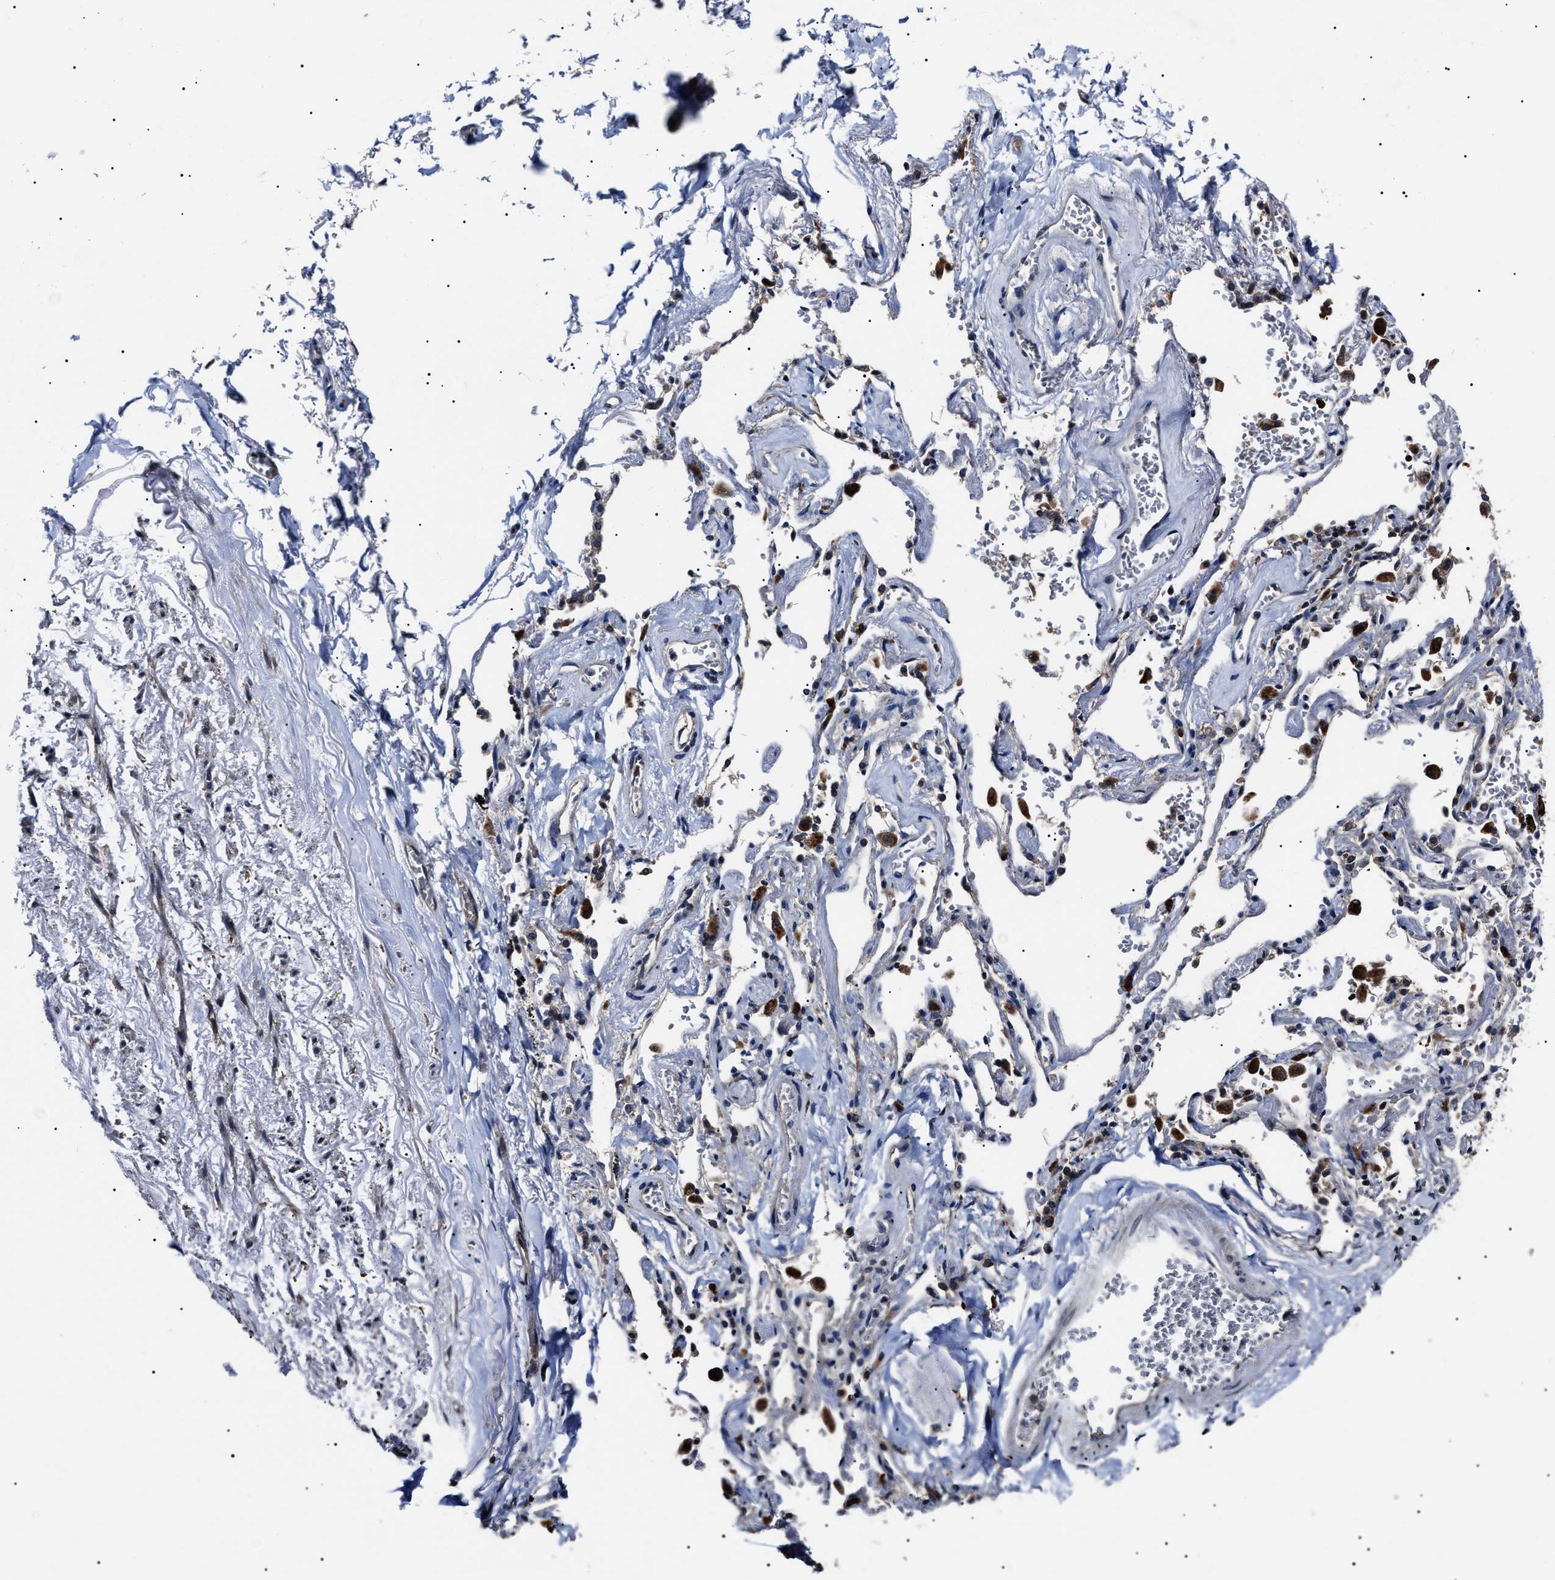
{"staining": {"intensity": "weak", "quantity": ">75%", "location": "cytoplasmic/membranous"}, "tissue": "adipose tissue", "cell_type": "Adipocytes", "image_type": "normal", "snomed": [{"axis": "morphology", "description": "Normal tissue, NOS"}, {"axis": "topography", "description": "Cartilage tissue"}, {"axis": "topography", "description": "Lung"}], "caption": "Protein staining of normal adipose tissue demonstrates weak cytoplasmic/membranous positivity in about >75% of adipocytes.", "gene": "CCT8", "patient": {"sex": "female", "age": 77}}